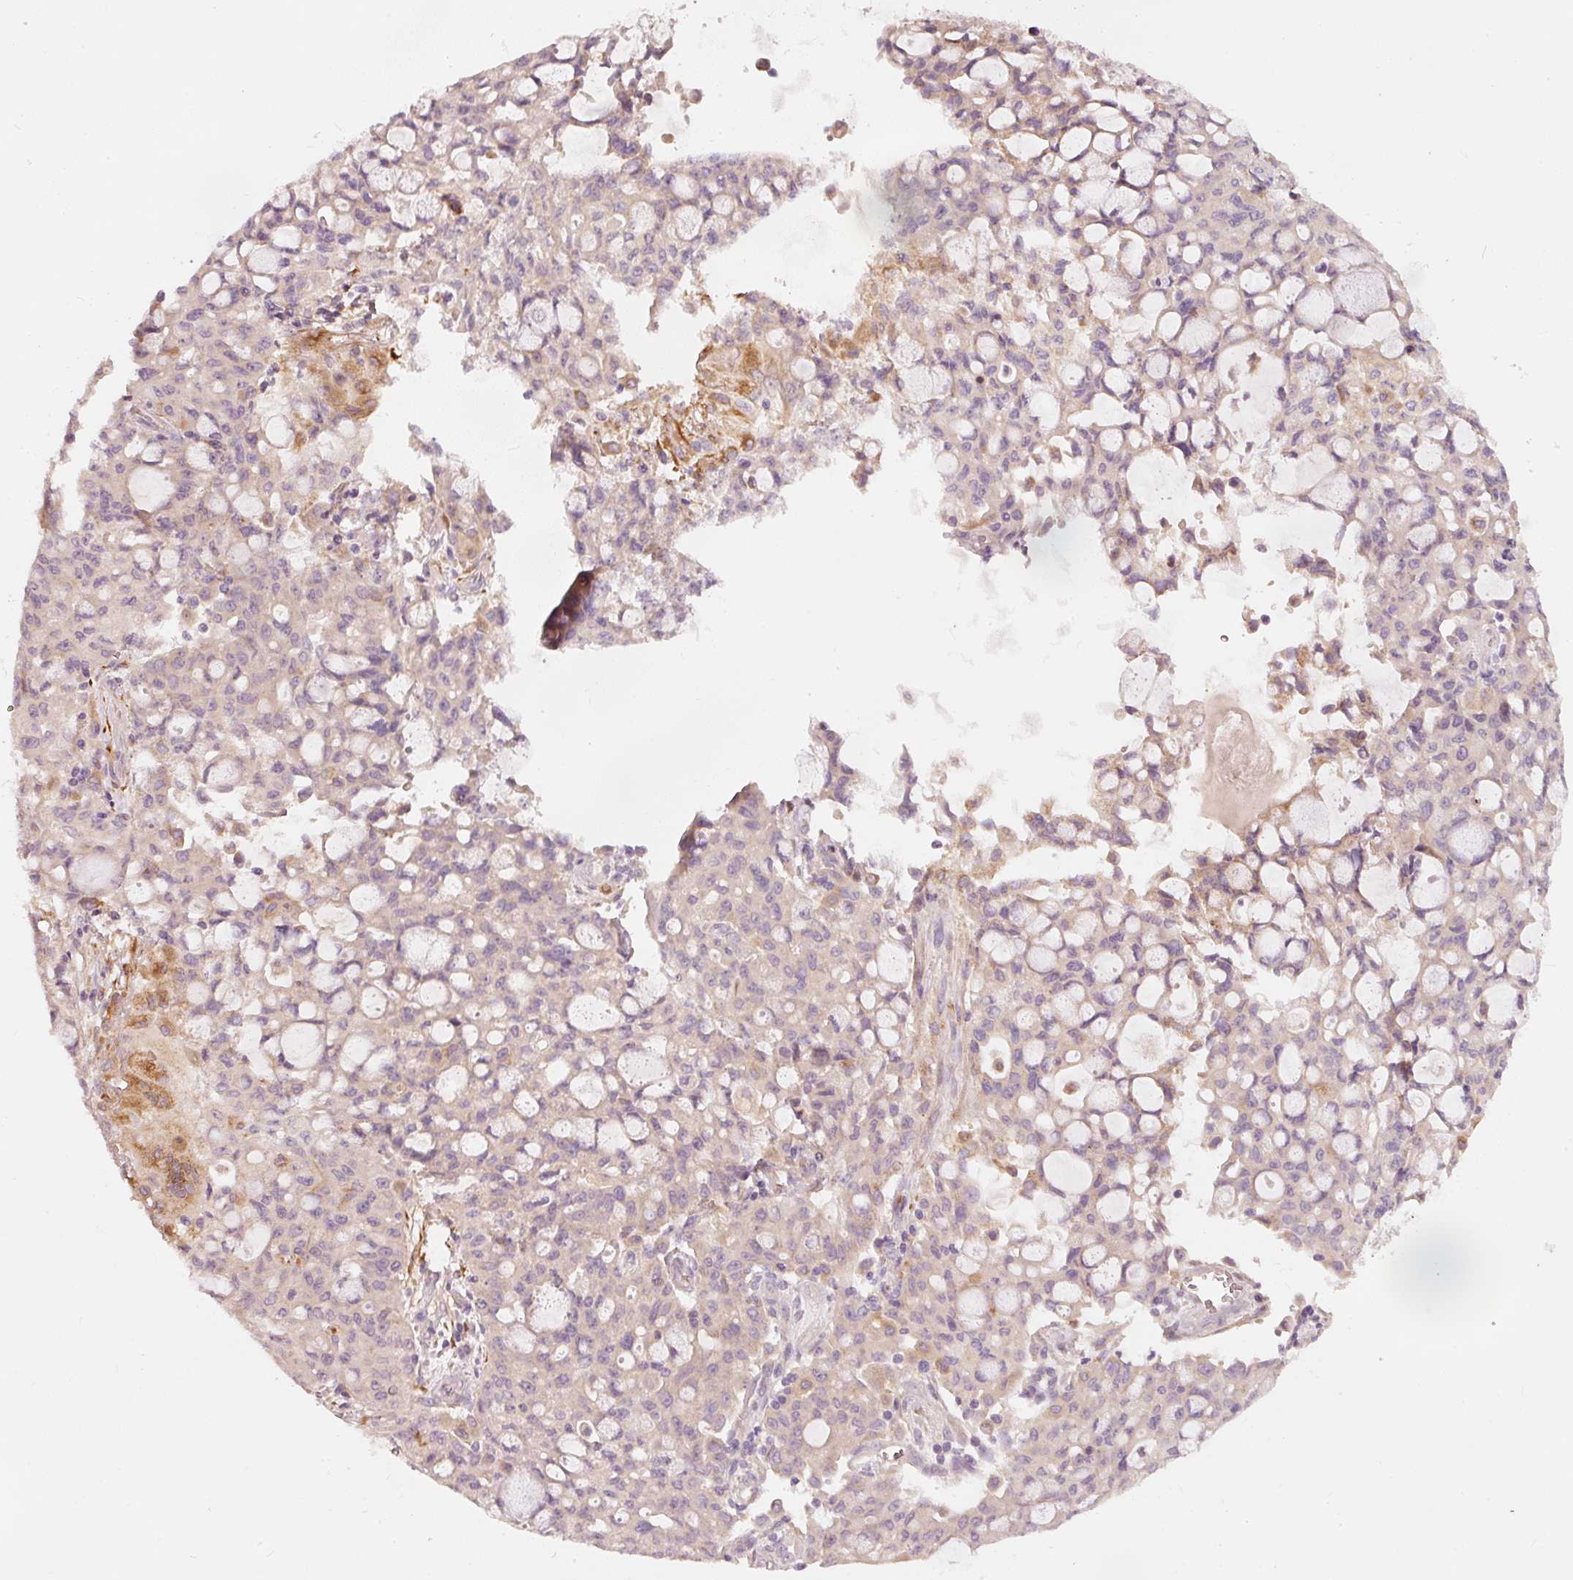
{"staining": {"intensity": "negative", "quantity": "none", "location": "none"}, "tissue": "lung cancer", "cell_type": "Tumor cells", "image_type": "cancer", "snomed": [{"axis": "morphology", "description": "Adenocarcinoma, NOS"}, {"axis": "topography", "description": "Lung"}], "caption": "DAB (3,3'-diaminobenzidine) immunohistochemical staining of human lung adenocarcinoma exhibits no significant positivity in tumor cells.", "gene": "KLHL21", "patient": {"sex": "female", "age": 44}}